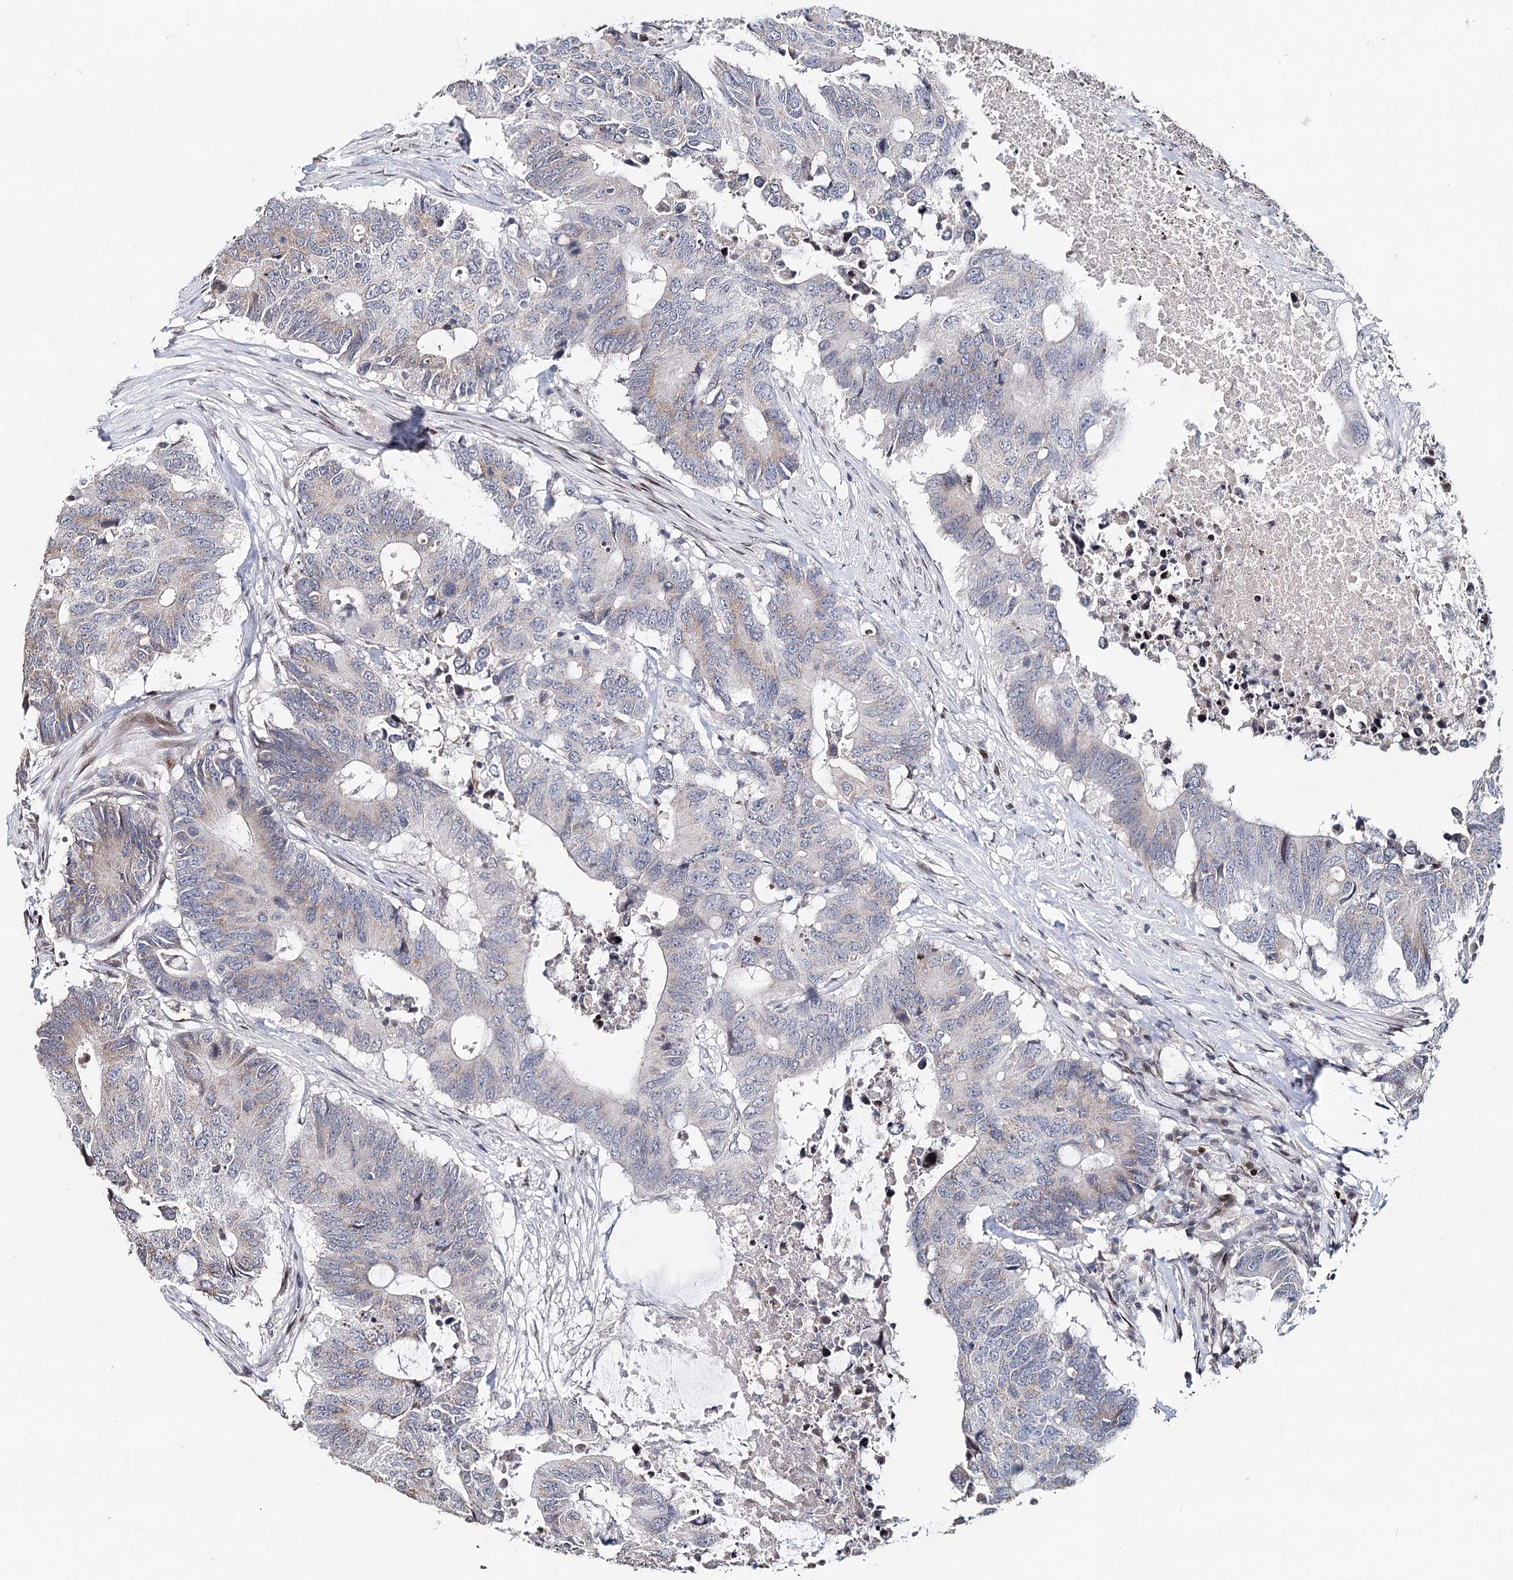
{"staining": {"intensity": "weak", "quantity": "<25%", "location": "cytoplasmic/membranous"}, "tissue": "colorectal cancer", "cell_type": "Tumor cells", "image_type": "cancer", "snomed": [{"axis": "morphology", "description": "Adenocarcinoma, NOS"}, {"axis": "topography", "description": "Colon"}], "caption": "A photomicrograph of adenocarcinoma (colorectal) stained for a protein shows no brown staining in tumor cells. Nuclei are stained in blue.", "gene": "FRMD4A", "patient": {"sex": "male", "age": 71}}